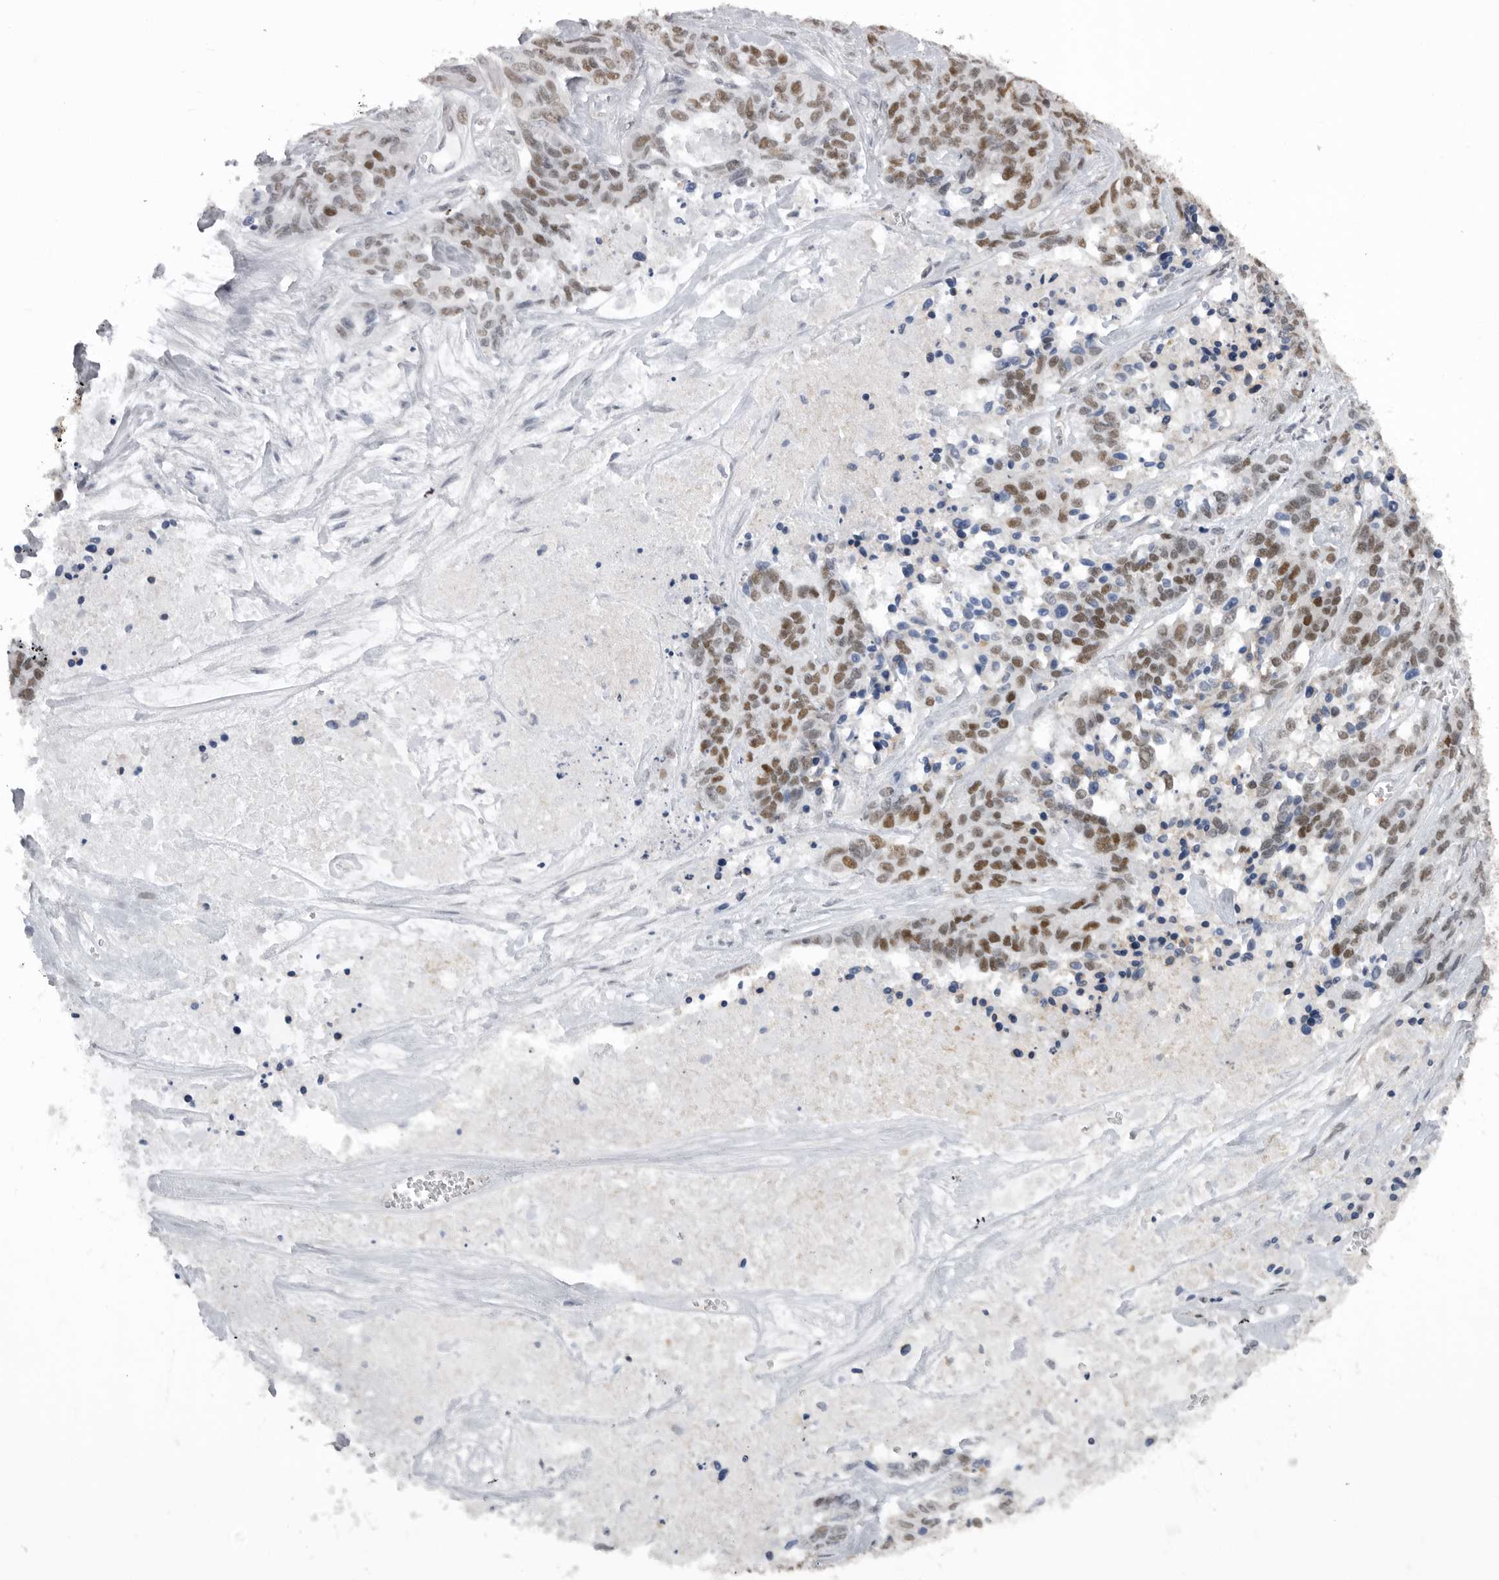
{"staining": {"intensity": "moderate", "quantity": ">75%", "location": "nuclear"}, "tissue": "ovarian cancer", "cell_type": "Tumor cells", "image_type": "cancer", "snomed": [{"axis": "morphology", "description": "Cystadenocarcinoma, serous, NOS"}, {"axis": "topography", "description": "Ovary"}], "caption": "This image displays immunohistochemistry staining of human ovarian cancer, with medium moderate nuclear expression in approximately >75% of tumor cells.", "gene": "SMARCC1", "patient": {"sex": "female", "age": 44}}